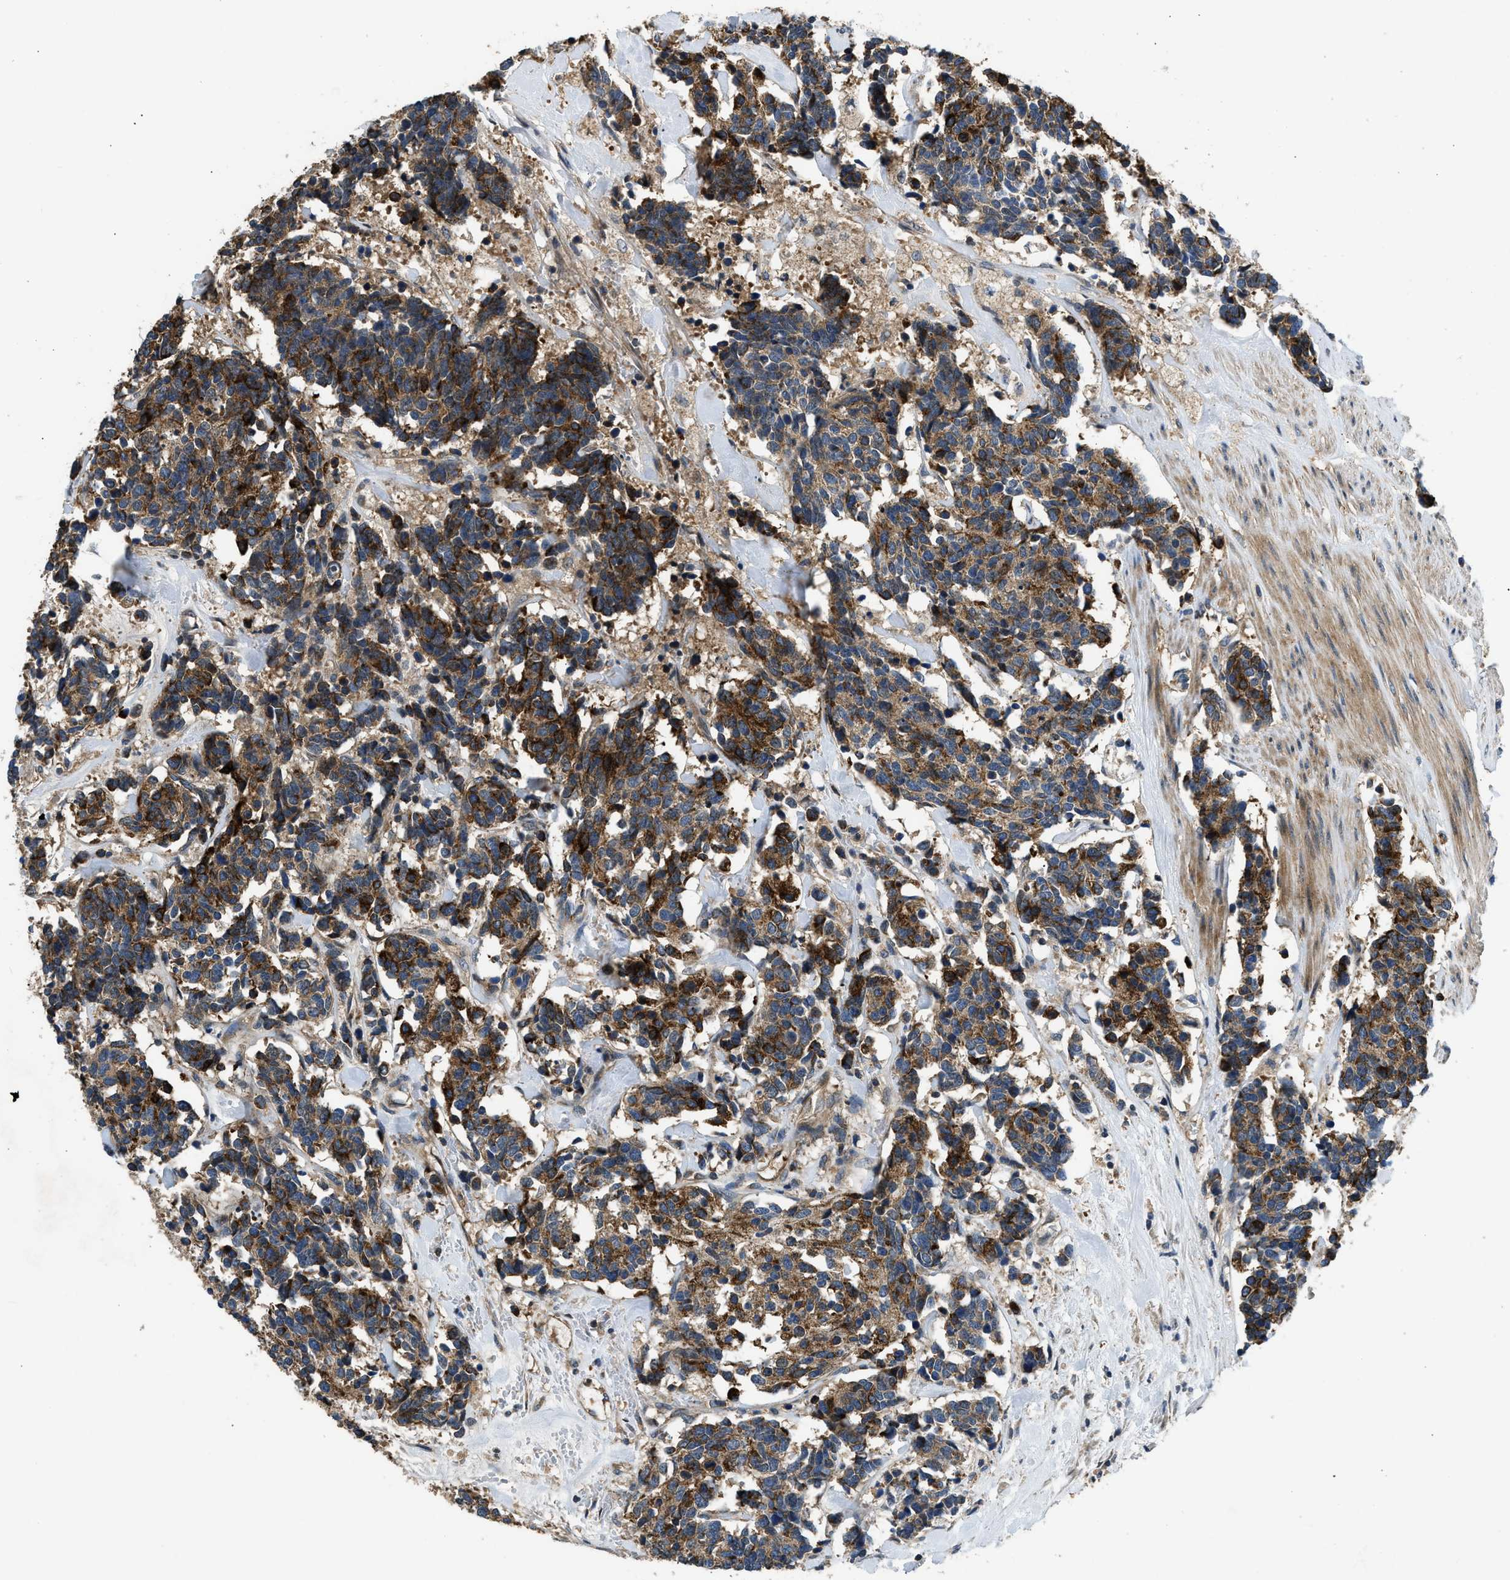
{"staining": {"intensity": "strong", "quantity": ">75%", "location": "cytoplasmic/membranous"}, "tissue": "carcinoid", "cell_type": "Tumor cells", "image_type": "cancer", "snomed": [{"axis": "morphology", "description": "Carcinoma, NOS"}, {"axis": "morphology", "description": "Carcinoid, malignant, NOS"}, {"axis": "topography", "description": "Urinary bladder"}], "caption": "High-power microscopy captured an immunohistochemistry (IHC) photomicrograph of carcinoid, revealing strong cytoplasmic/membranous staining in approximately >75% of tumor cells. The staining was performed using DAB (3,3'-diaminobenzidine) to visualize the protein expression in brown, while the nuclei were stained in blue with hematoxylin (Magnification: 20x).", "gene": "IL3RA", "patient": {"sex": "male", "age": 57}}